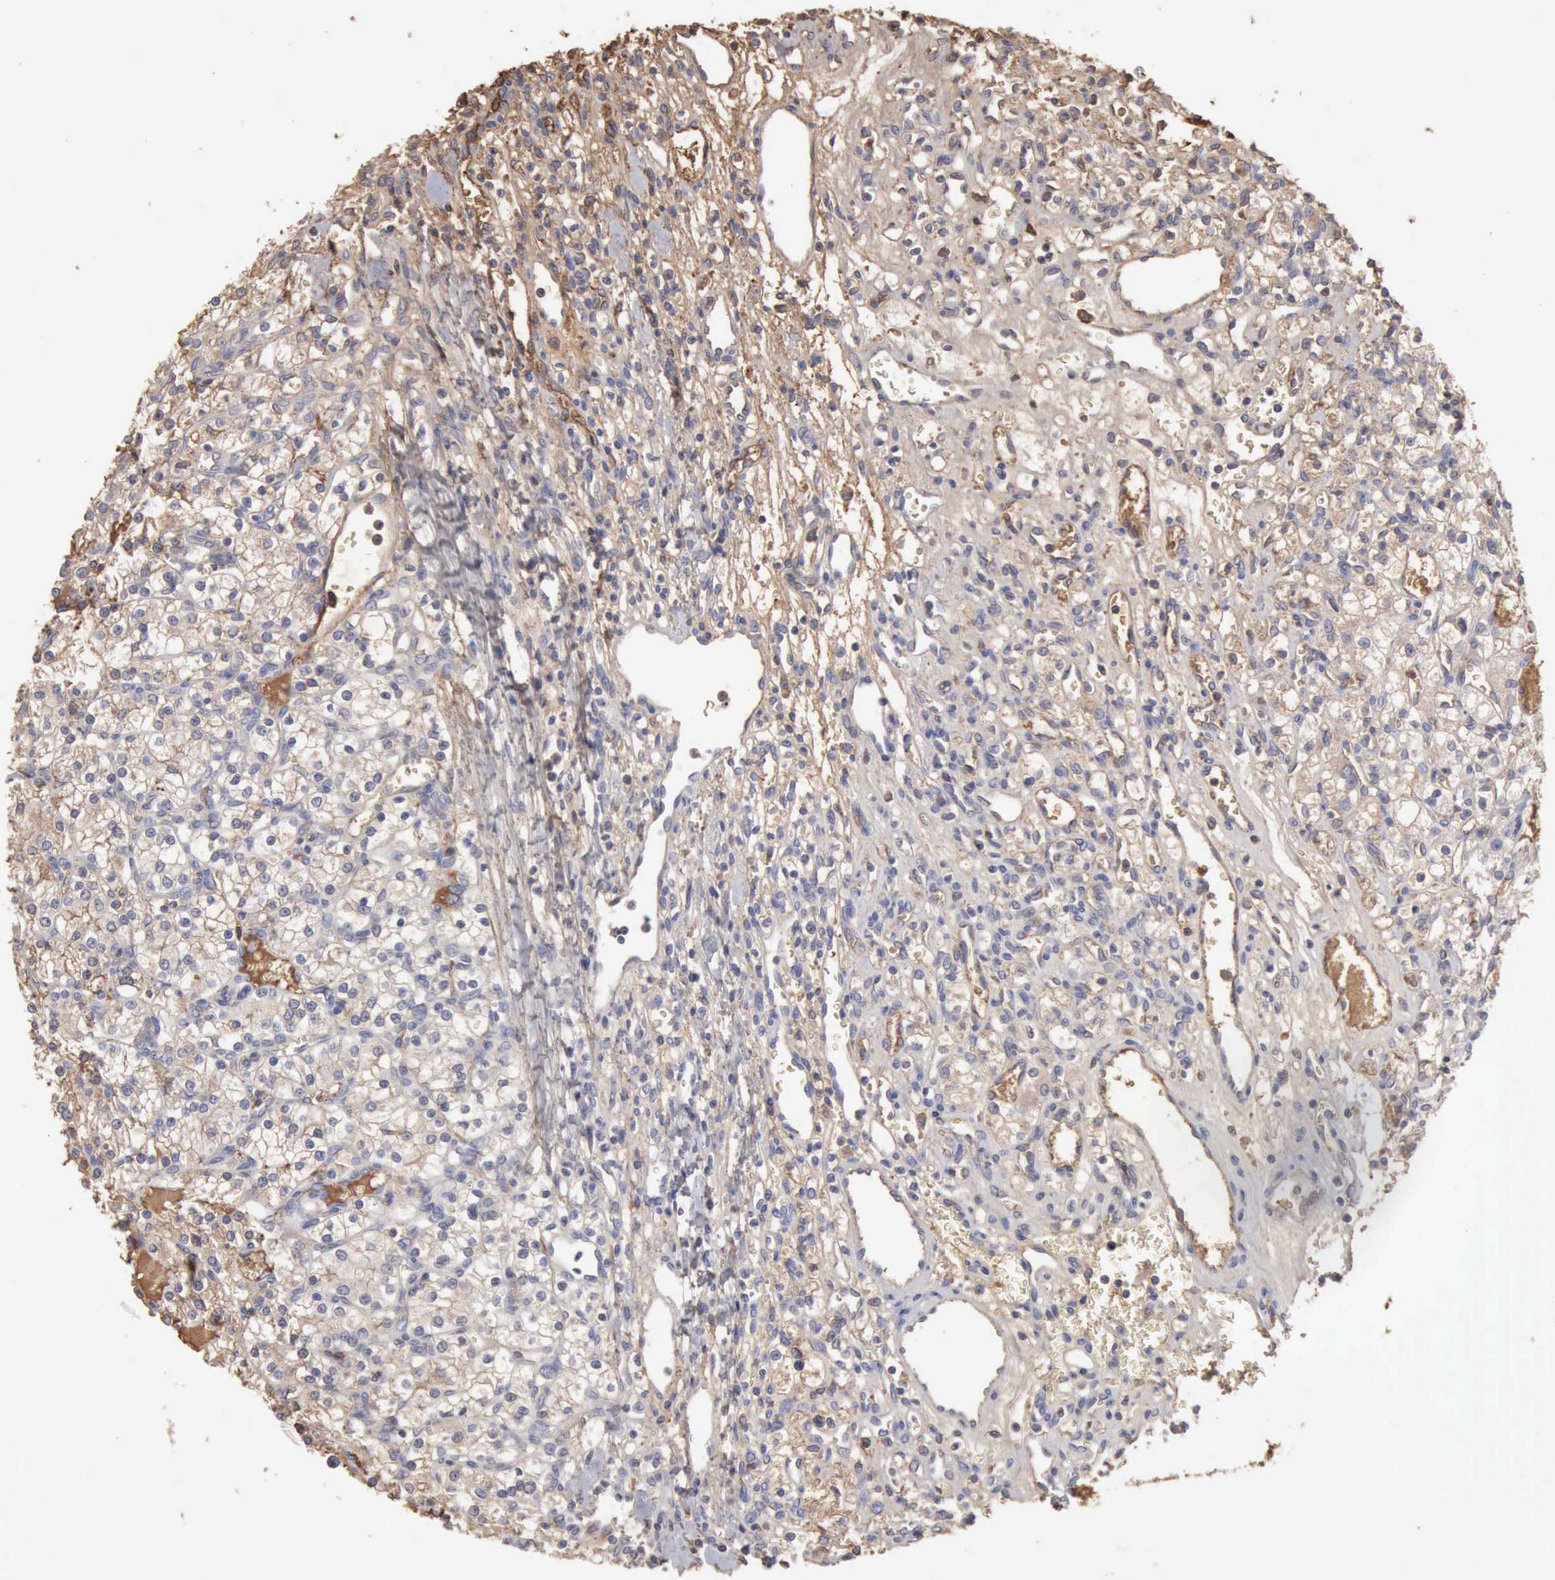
{"staining": {"intensity": "negative", "quantity": "none", "location": "none"}, "tissue": "renal cancer", "cell_type": "Tumor cells", "image_type": "cancer", "snomed": [{"axis": "morphology", "description": "Adenocarcinoma, NOS"}, {"axis": "topography", "description": "Kidney"}], "caption": "DAB (3,3'-diaminobenzidine) immunohistochemical staining of human renal cancer shows no significant staining in tumor cells. The staining was performed using DAB (3,3'-diaminobenzidine) to visualize the protein expression in brown, while the nuclei were stained in blue with hematoxylin (Magnification: 20x).", "gene": "SERPINA1", "patient": {"sex": "female", "age": 62}}